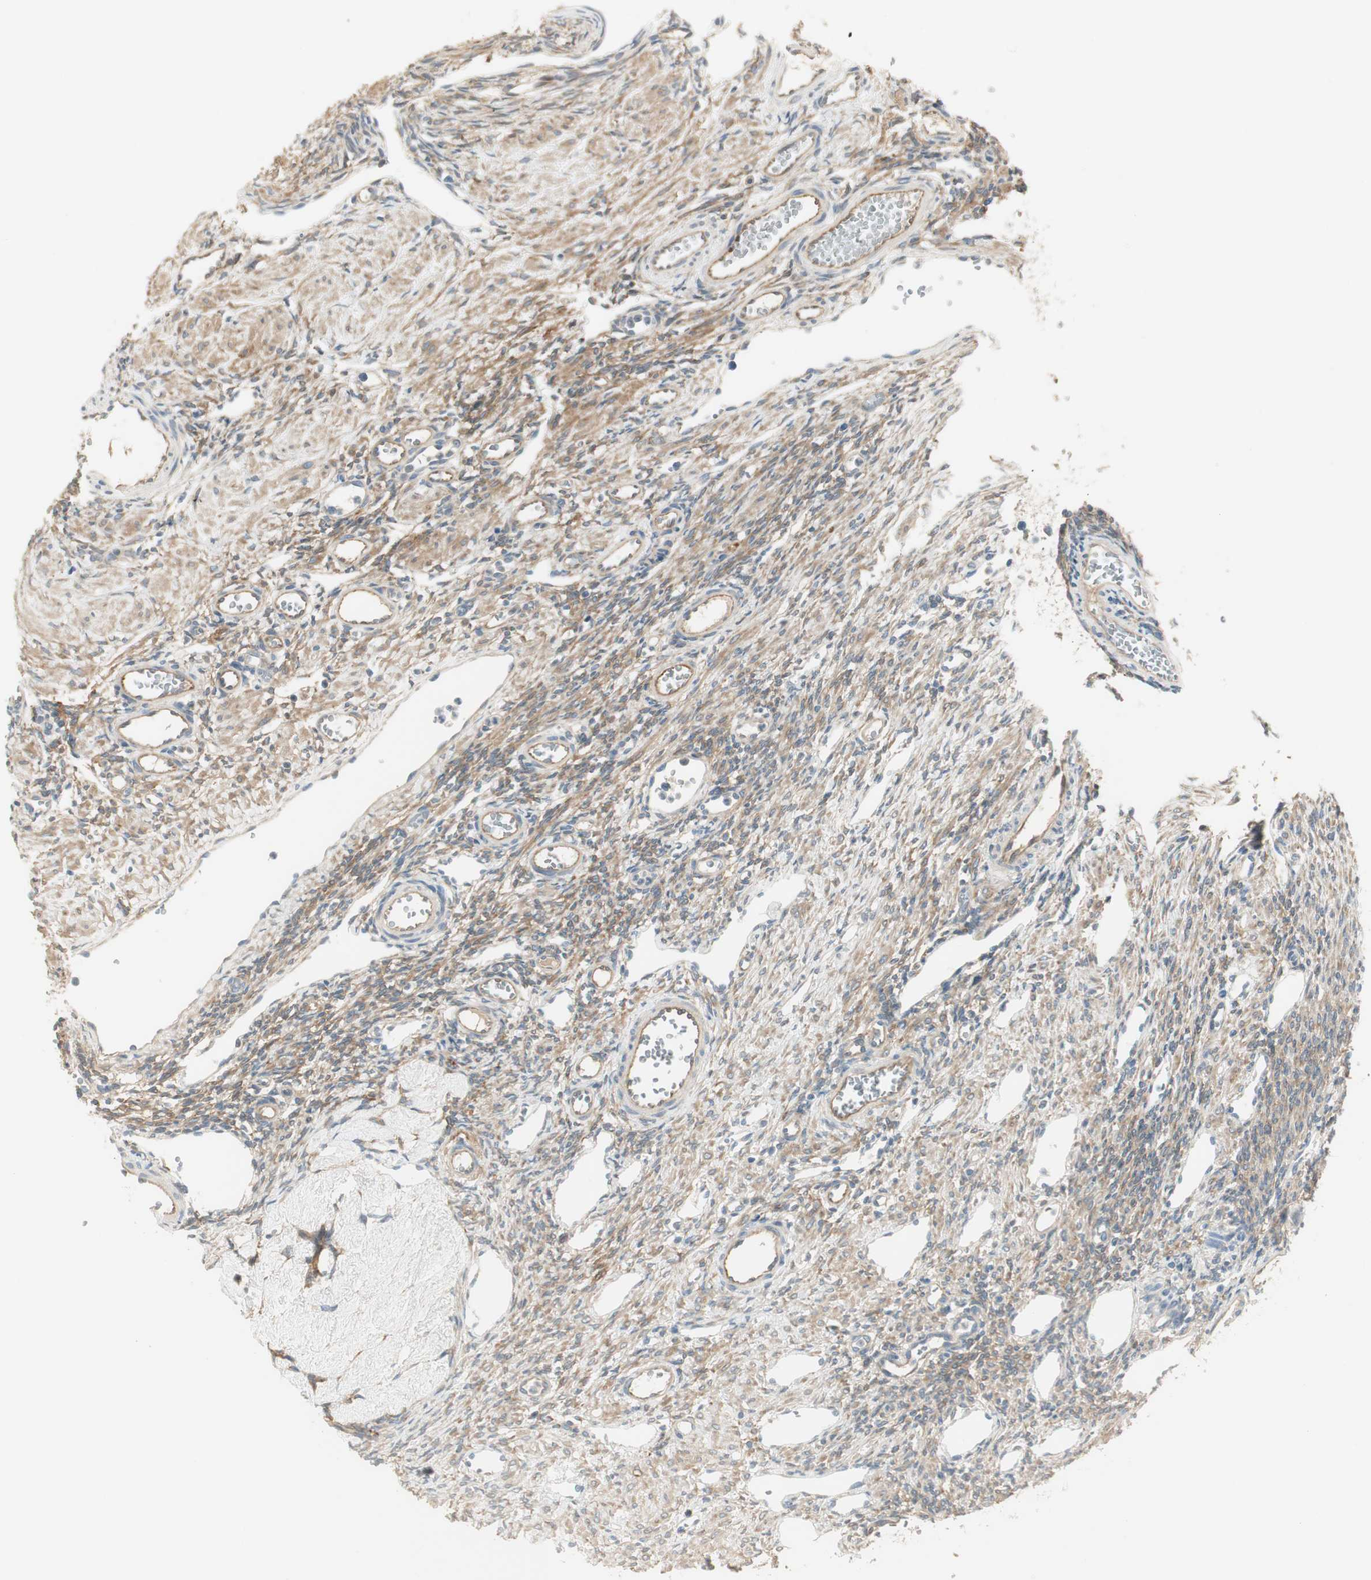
{"staining": {"intensity": "weak", "quantity": "<25%", "location": "cytoplasmic/membranous"}, "tissue": "ovary", "cell_type": "Follicle cells", "image_type": "normal", "snomed": [{"axis": "morphology", "description": "Normal tissue, NOS"}, {"axis": "topography", "description": "Ovary"}], "caption": "Immunohistochemical staining of normal ovary shows no significant staining in follicle cells.", "gene": "STON1", "patient": {"sex": "female", "age": 33}}